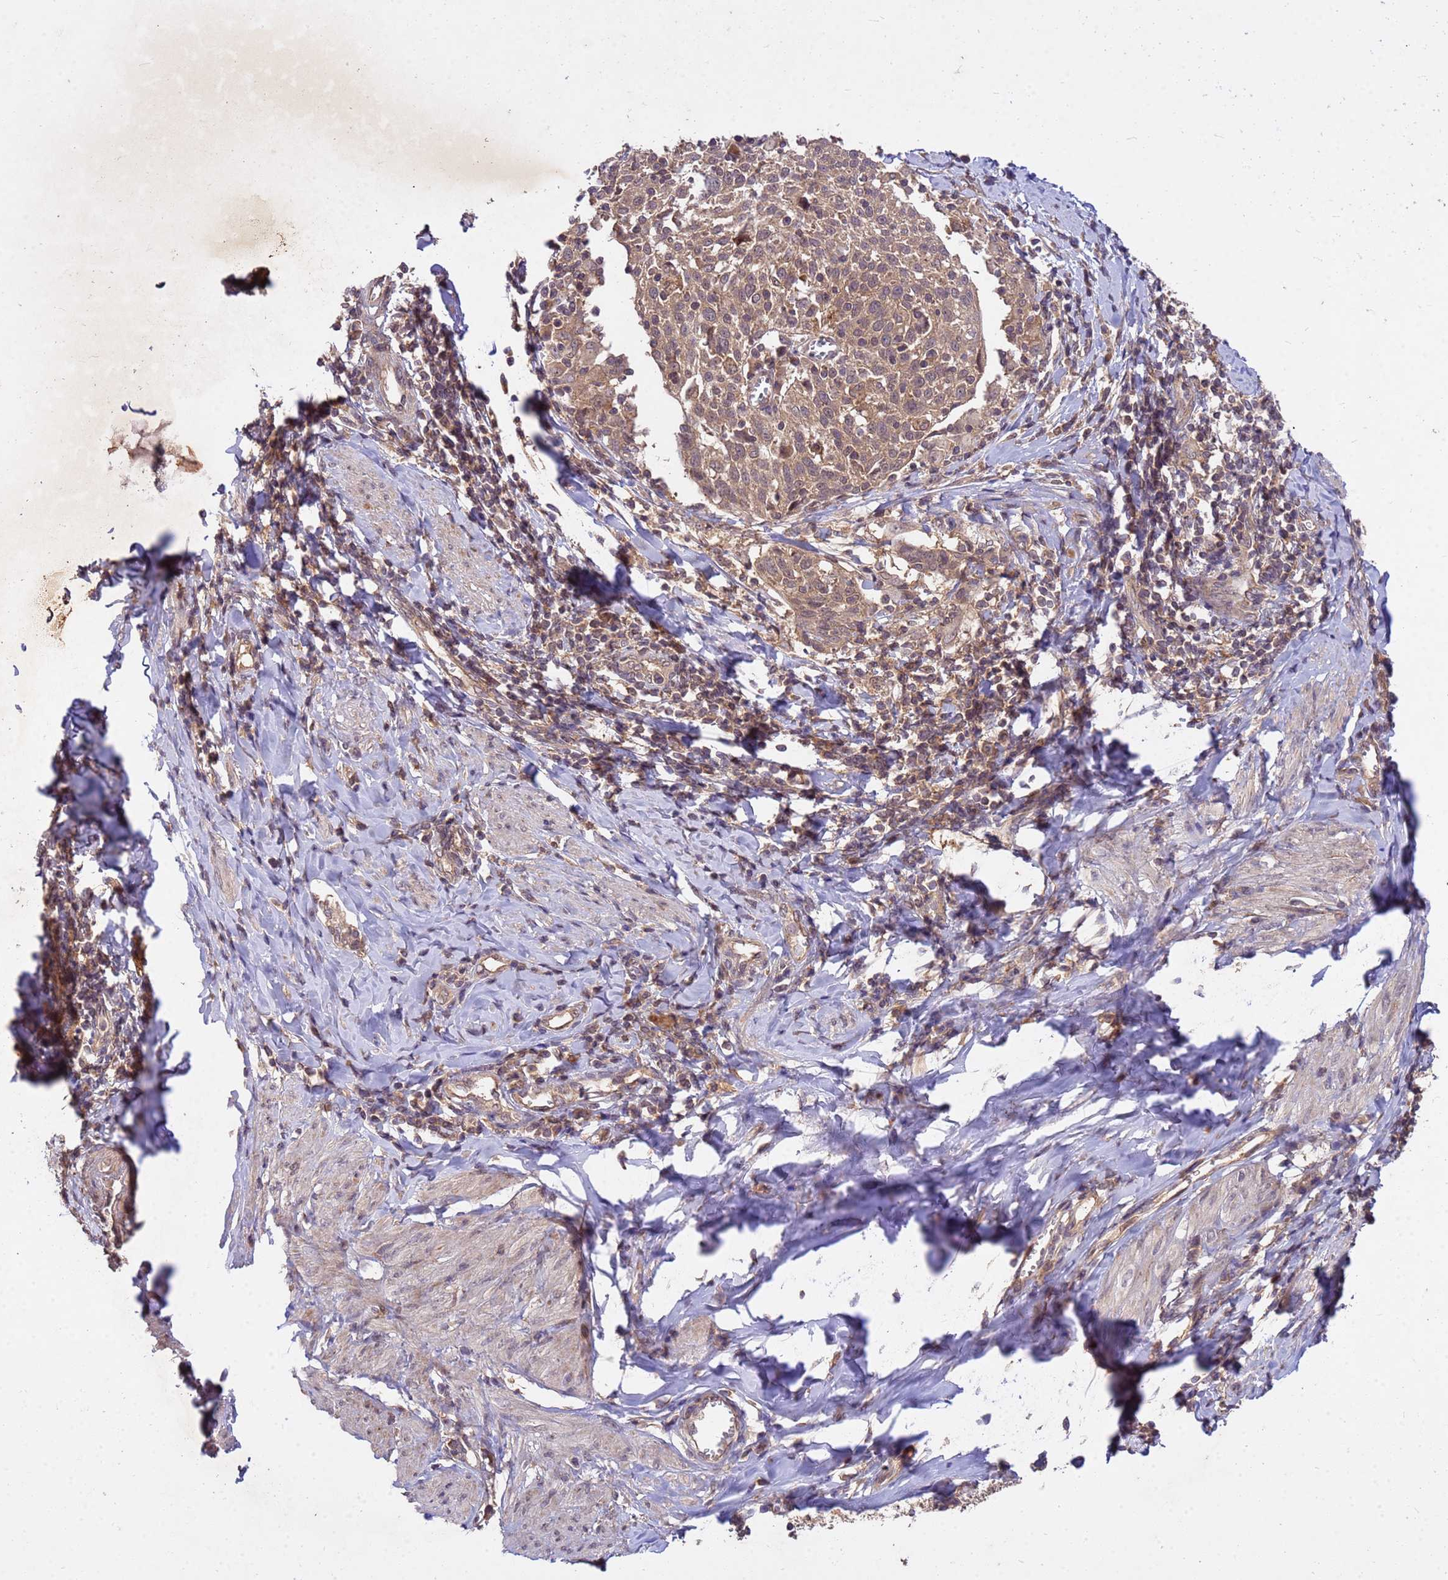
{"staining": {"intensity": "weak", "quantity": ">75%", "location": "cytoplasmic/membranous"}, "tissue": "cervical cancer", "cell_type": "Tumor cells", "image_type": "cancer", "snomed": [{"axis": "morphology", "description": "Squamous cell carcinoma, NOS"}, {"axis": "topography", "description": "Cervix"}], "caption": "The image demonstrates a brown stain indicating the presence of a protein in the cytoplasmic/membranous of tumor cells in cervical cancer (squamous cell carcinoma). (Brightfield microscopy of DAB IHC at high magnification).", "gene": "PPP2CB", "patient": {"sex": "female", "age": 52}}